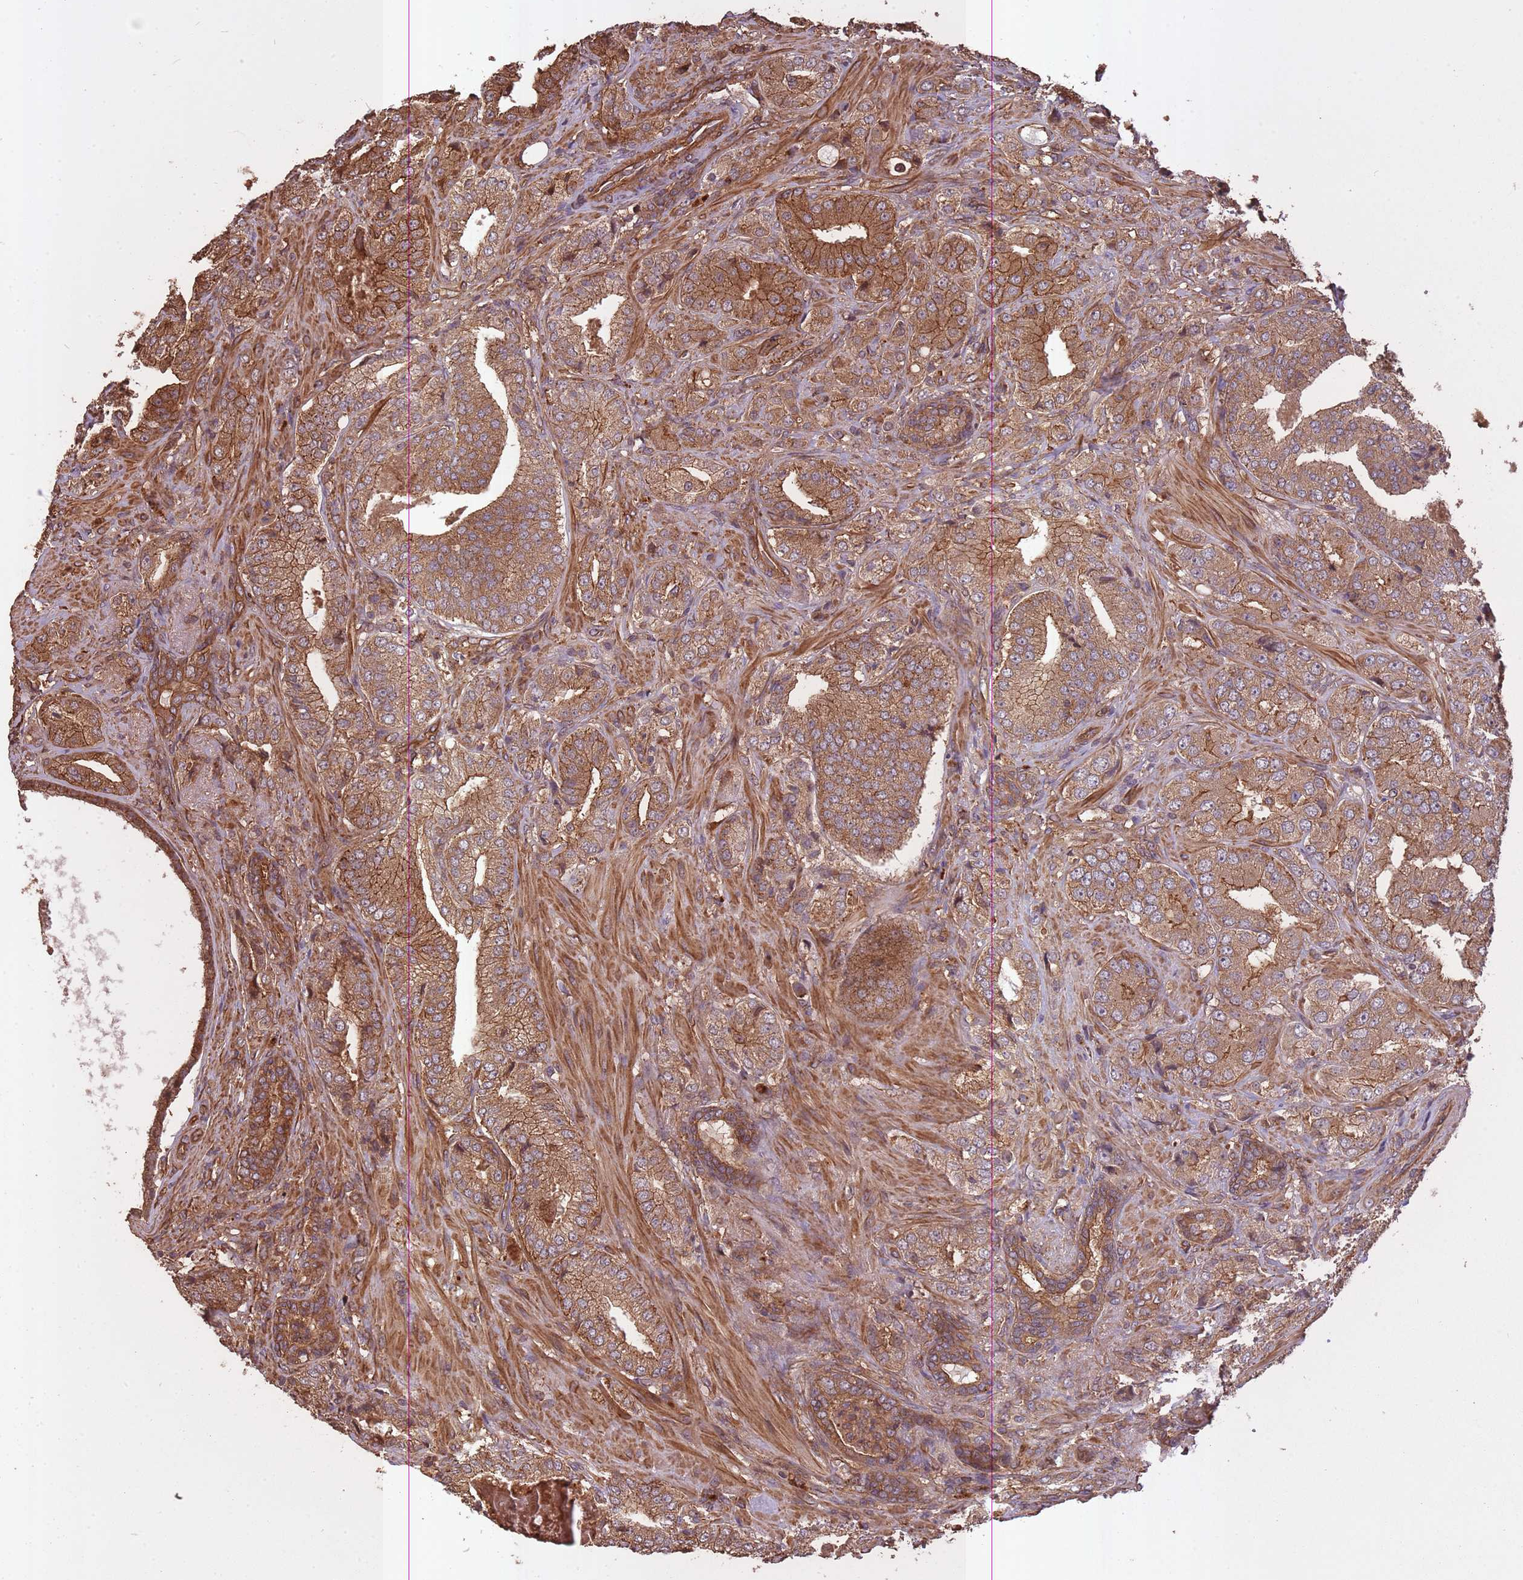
{"staining": {"intensity": "moderate", "quantity": ">75%", "location": "cytoplasmic/membranous"}, "tissue": "prostate cancer", "cell_type": "Tumor cells", "image_type": "cancer", "snomed": [{"axis": "morphology", "description": "Adenocarcinoma, High grade"}, {"axis": "topography", "description": "Prostate"}], "caption": "Brown immunohistochemical staining in human prostate cancer (high-grade adenocarcinoma) exhibits moderate cytoplasmic/membranous staining in about >75% of tumor cells. (DAB (3,3'-diaminobenzidine) IHC with brightfield microscopy, high magnification).", "gene": "ARMH3", "patient": {"sex": "male", "age": 63}}